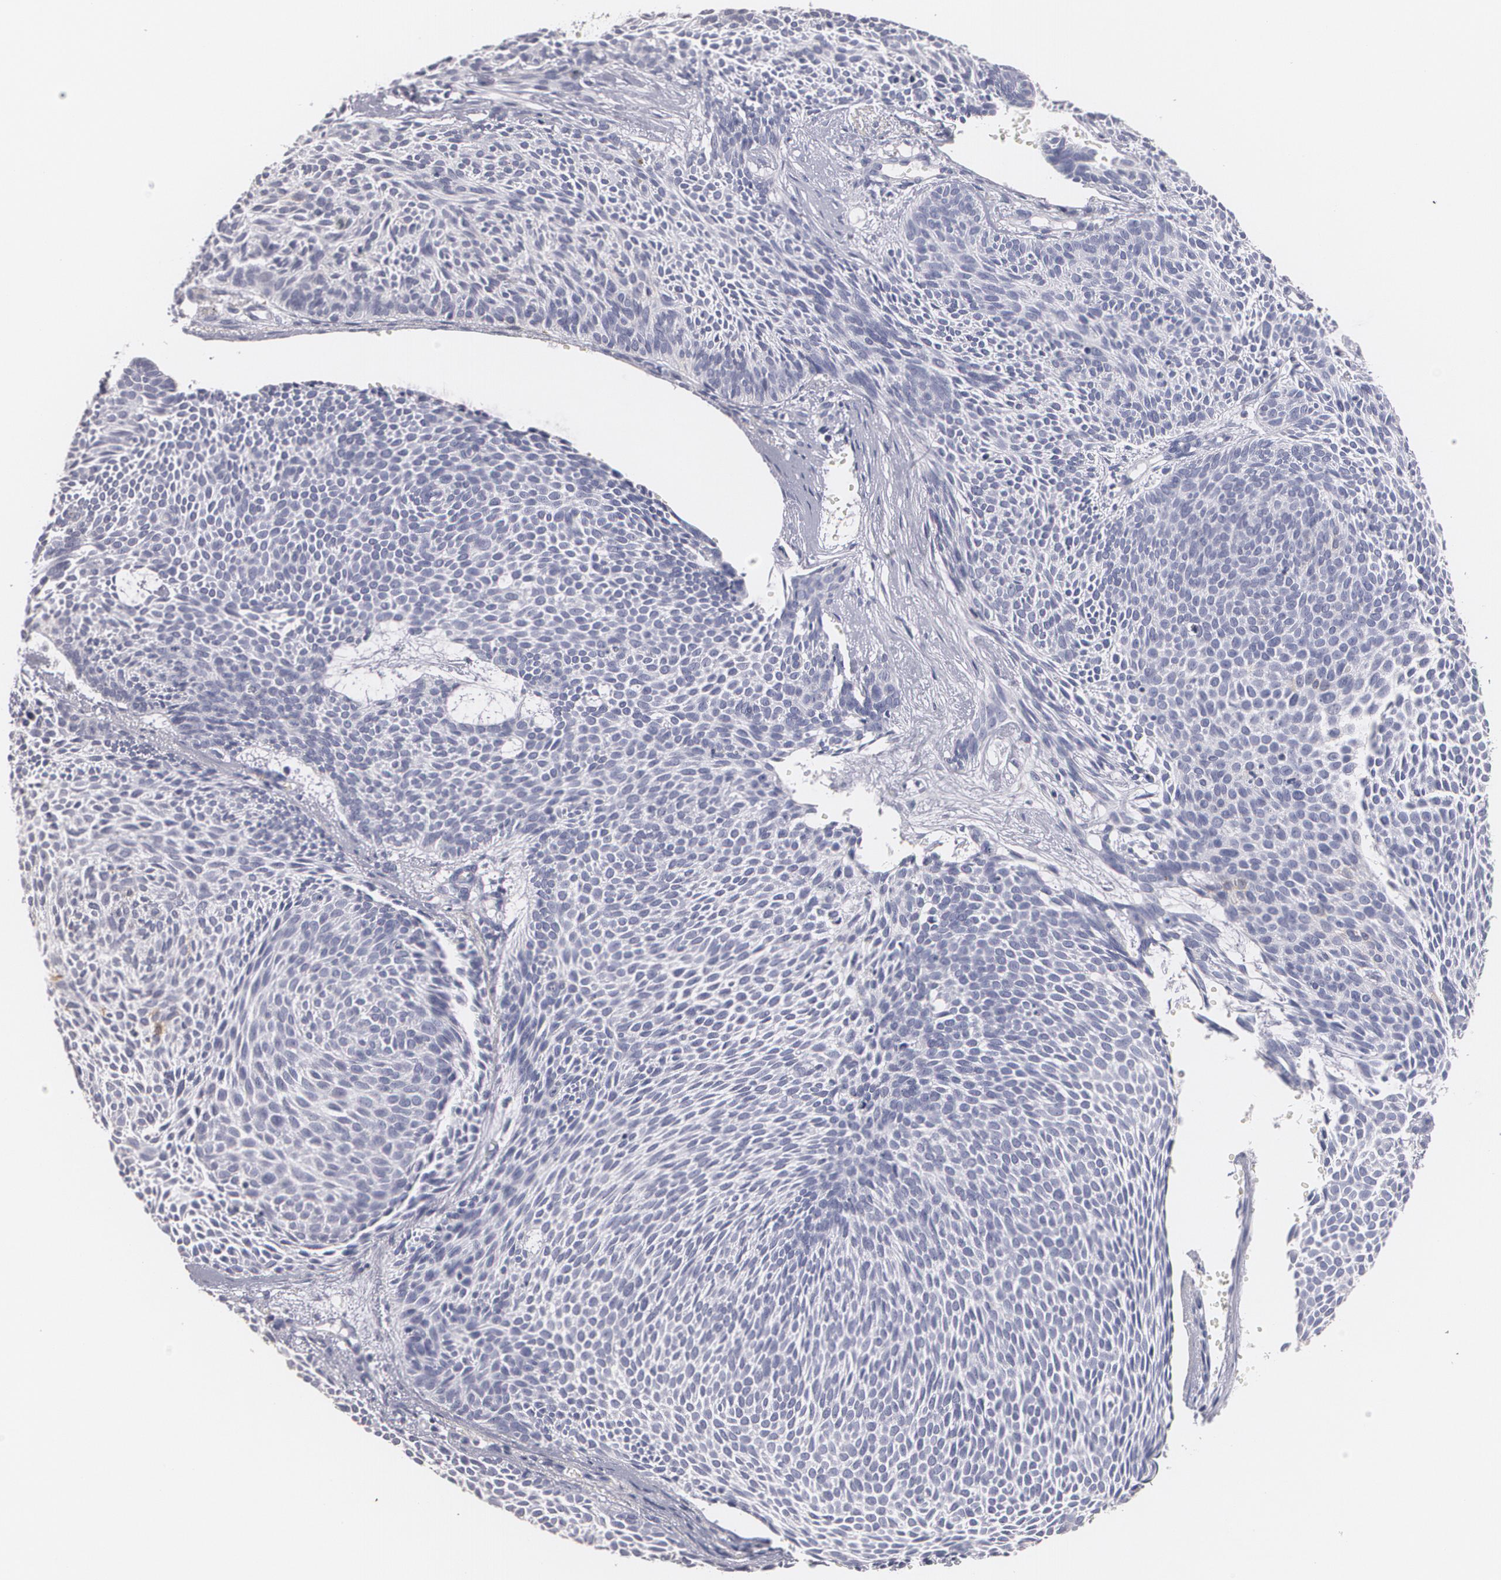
{"staining": {"intensity": "negative", "quantity": "none", "location": "none"}, "tissue": "skin cancer", "cell_type": "Tumor cells", "image_type": "cancer", "snomed": [{"axis": "morphology", "description": "Basal cell carcinoma"}, {"axis": "topography", "description": "Skin"}], "caption": "Immunohistochemistry (IHC) photomicrograph of neoplastic tissue: human skin cancer (basal cell carcinoma) stained with DAB (3,3'-diaminobenzidine) demonstrates no significant protein positivity in tumor cells.", "gene": "NGFR", "patient": {"sex": "male", "age": 84}}